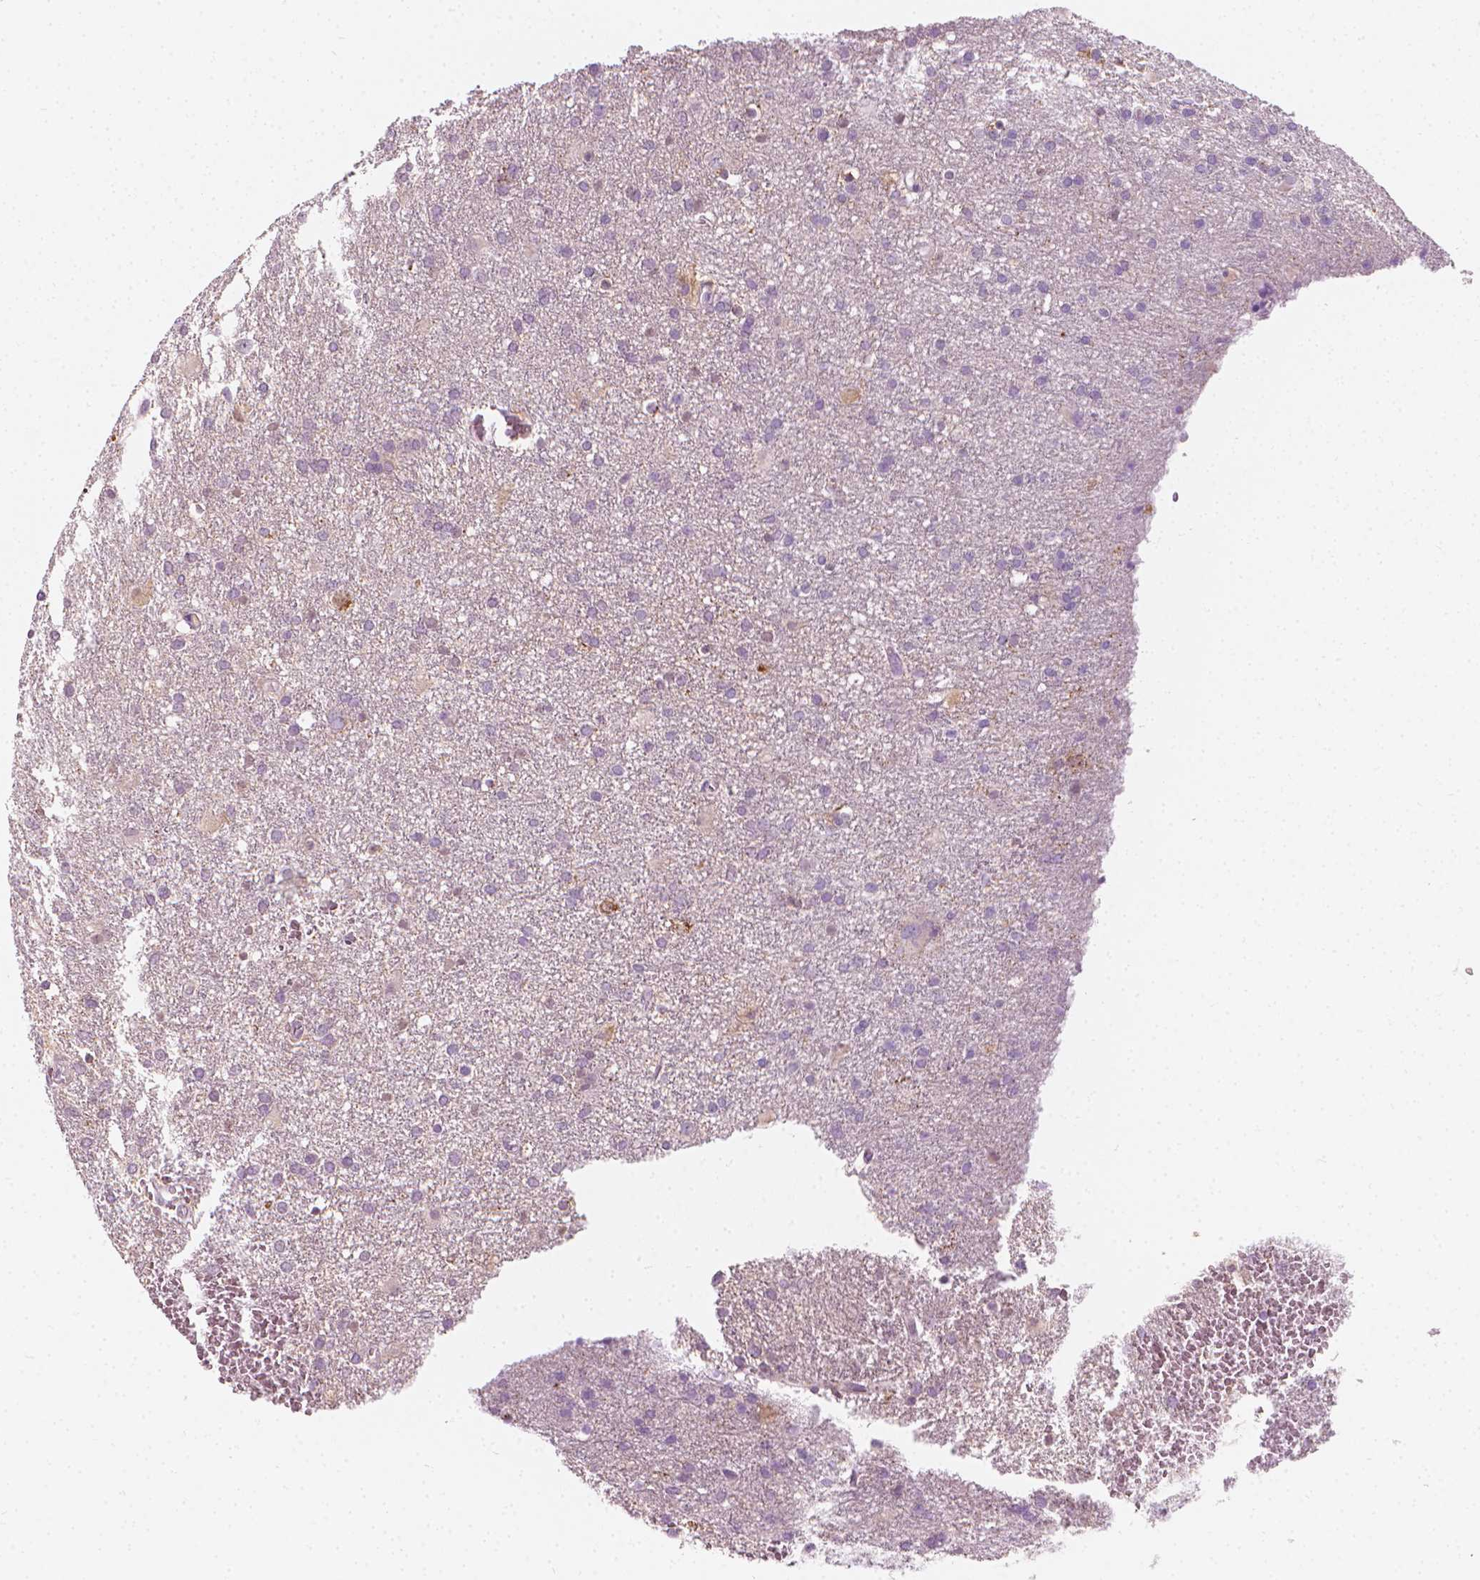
{"staining": {"intensity": "negative", "quantity": "none", "location": "none"}, "tissue": "glioma", "cell_type": "Tumor cells", "image_type": "cancer", "snomed": [{"axis": "morphology", "description": "Glioma, malignant, Low grade"}, {"axis": "topography", "description": "Brain"}], "caption": "Immunohistochemical staining of human glioma reveals no significant positivity in tumor cells.", "gene": "SCG3", "patient": {"sex": "male", "age": 66}}